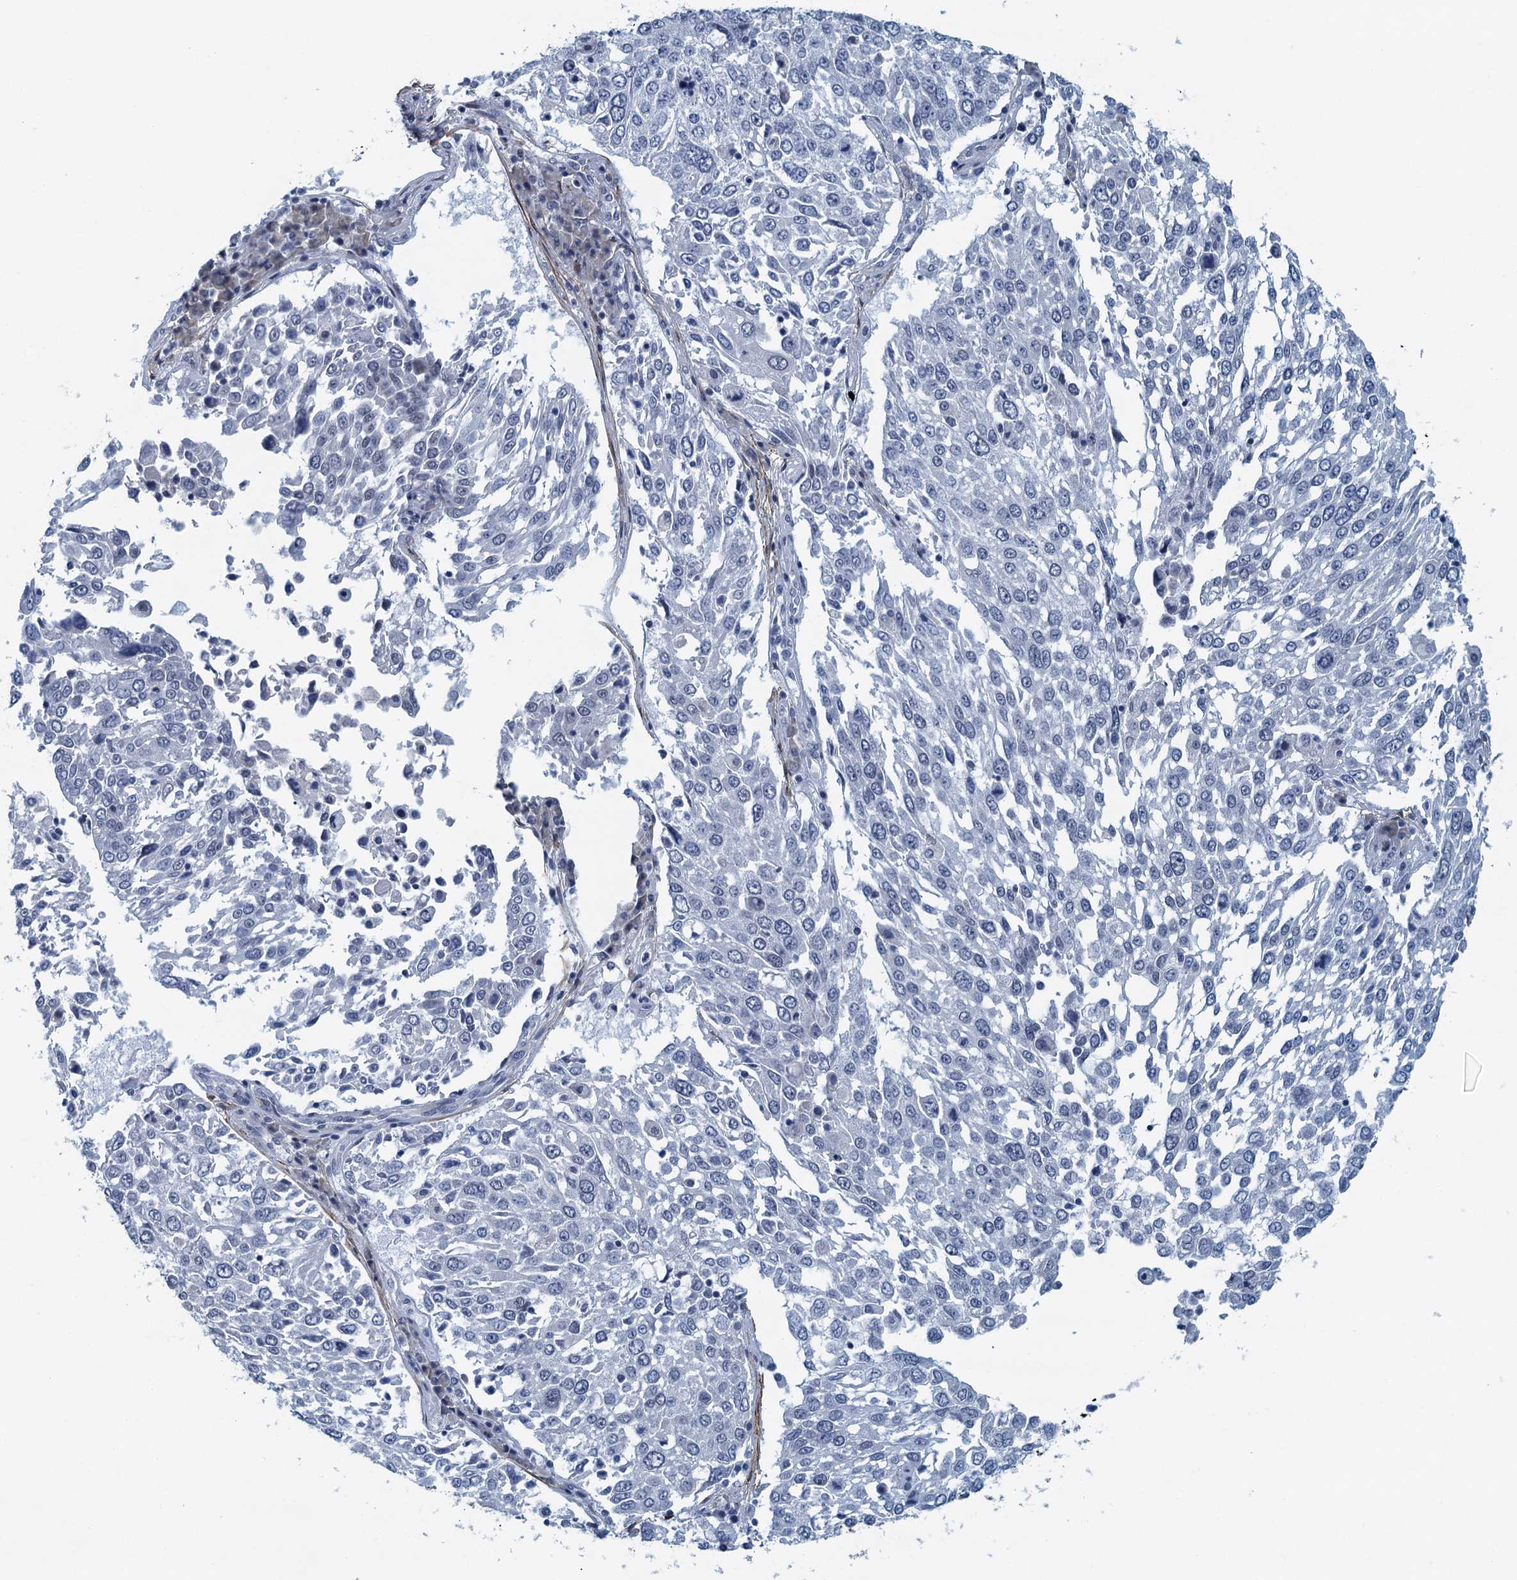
{"staining": {"intensity": "negative", "quantity": "none", "location": "none"}, "tissue": "lung cancer", "cell_type": "Tumor cells", "image_type": "cancer", "snomed": [{"axis": "morphology", "description": "Squamous cell carcinoma, NOS"}, {"axis": "topography", "description": "Lung"}], "caption": "Human lung cancer (squamous cell carcinoma) stained for a protein using immunohistochemistry demonstrates no expression in tumor cells.", "gene": "ALG2", "patient": {"sex": "male", "age": 65}}